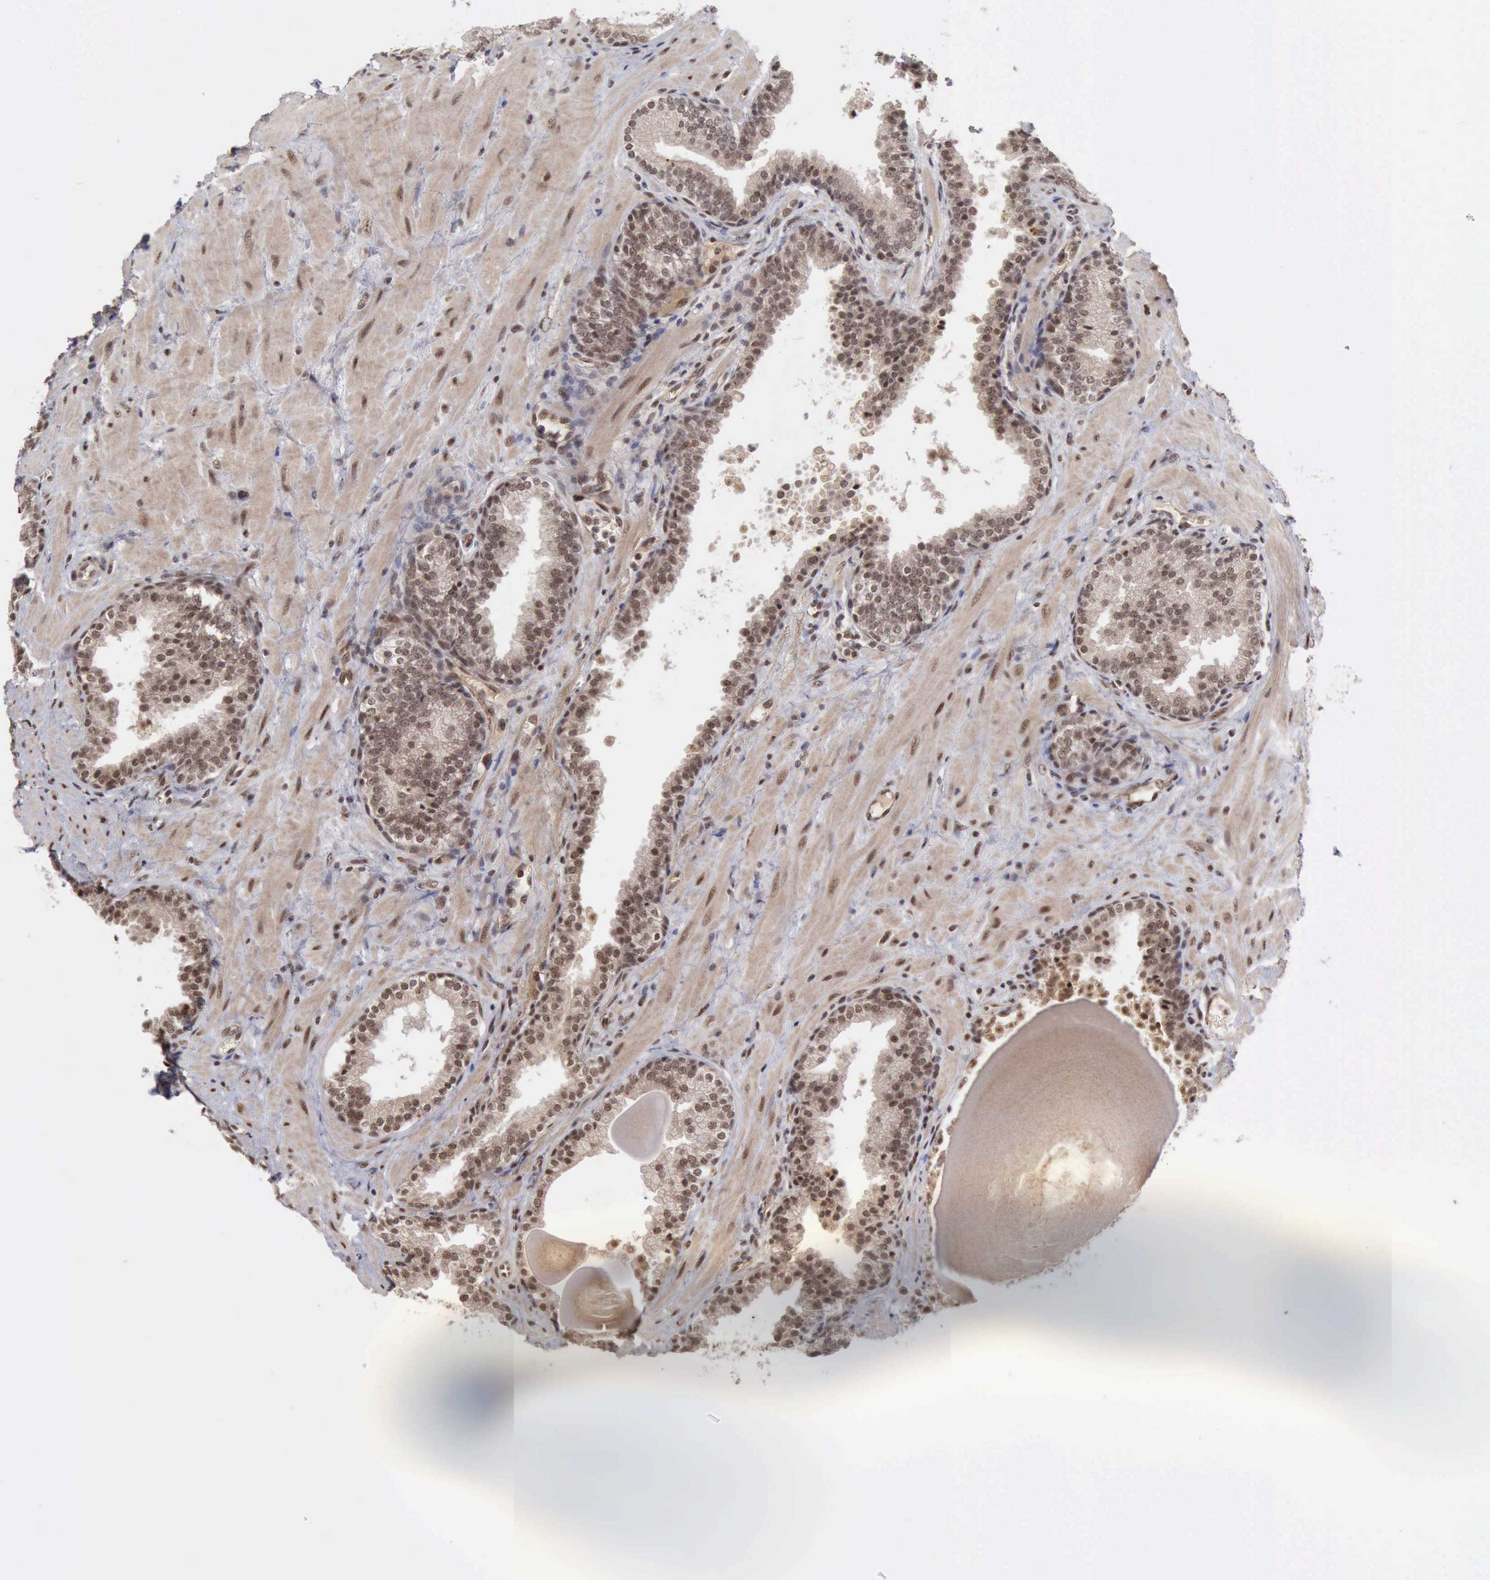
{"staining": {"intensity": "weak", "quantity": ">75%", "location": "cytoplasmic/membranous,nuclear"}, "tissue": "prostate", "cell_type": "Glandular cells", "image_type": "normal", "snomed": [{"axis": "morphology", "description": "Normal tissue, NOS"}, {"axis": "topography", "description": "Prostate"}], "caption": "The histopathology image reveals staining of unremarkable prostate, revealing weak cytoplasmic/membranous,nuclear protein positivity (brown color) within glandular cells.", "gene": "CDKN2A", "patient": {"sex": "male", "age": 51}}